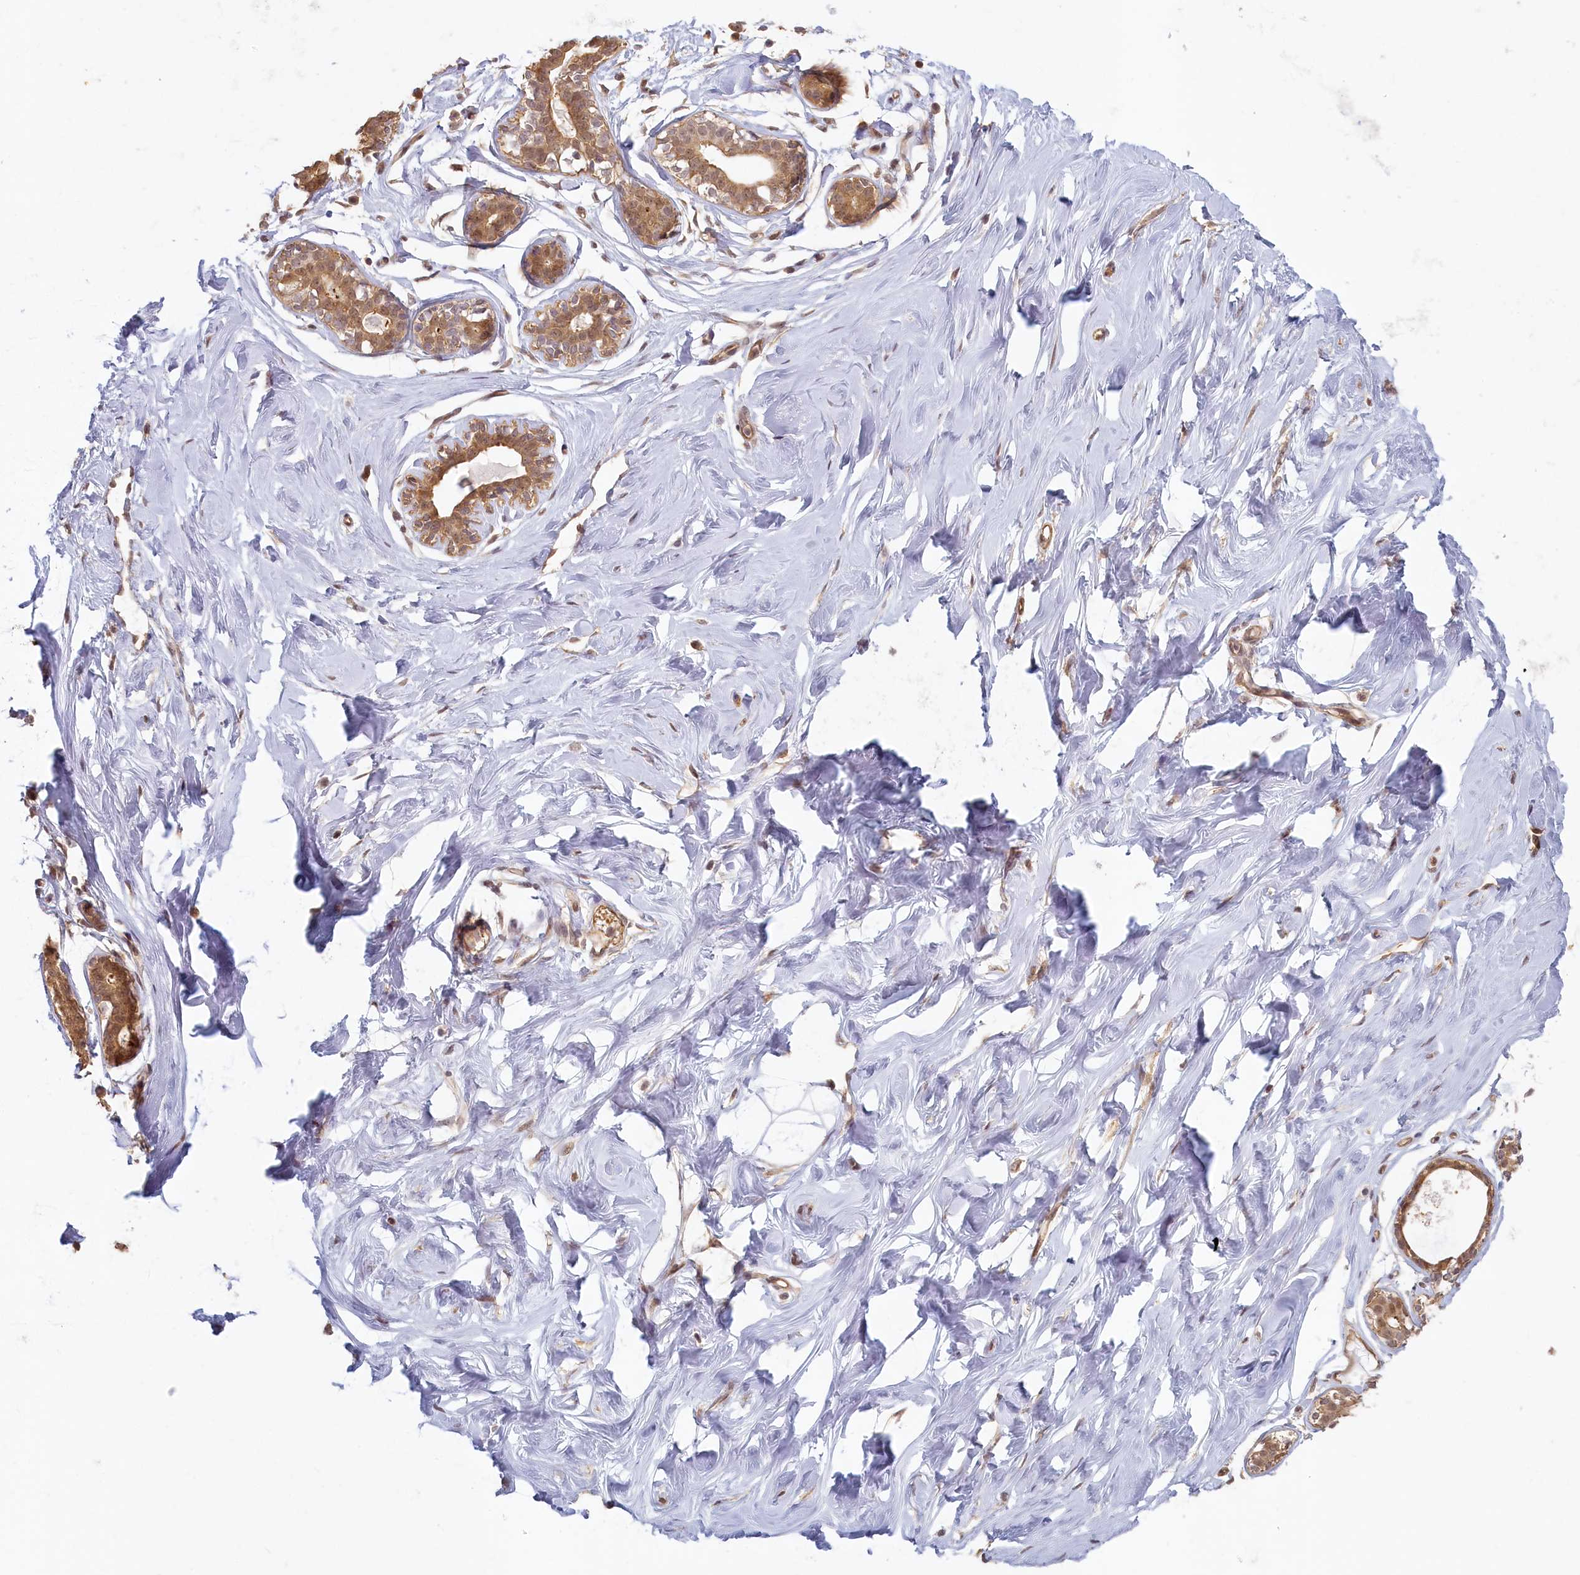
{"staining": {"intensity": "weak", "quantity": ">75%", "location": "cytoplasmic/membranous,nuclear"}, "tissue": "breast", "cell_type": "Adipocytes", "image_type": "normal", "snomed": [{"axis": "morphology", "description": "Normal tissue, NOS"}, {"axis": "morphology", "description": "Adenoma, NOS"}, {"axis": "topography", "description": "Breast"}], "caption": "A micrograph of human breast stained for a protein reveals weak cytoplasmic/membranous,nuclear brown staining in adipocytes.", "gene": "C19orf44", "patient": {"sex": "female", "age": 23}}